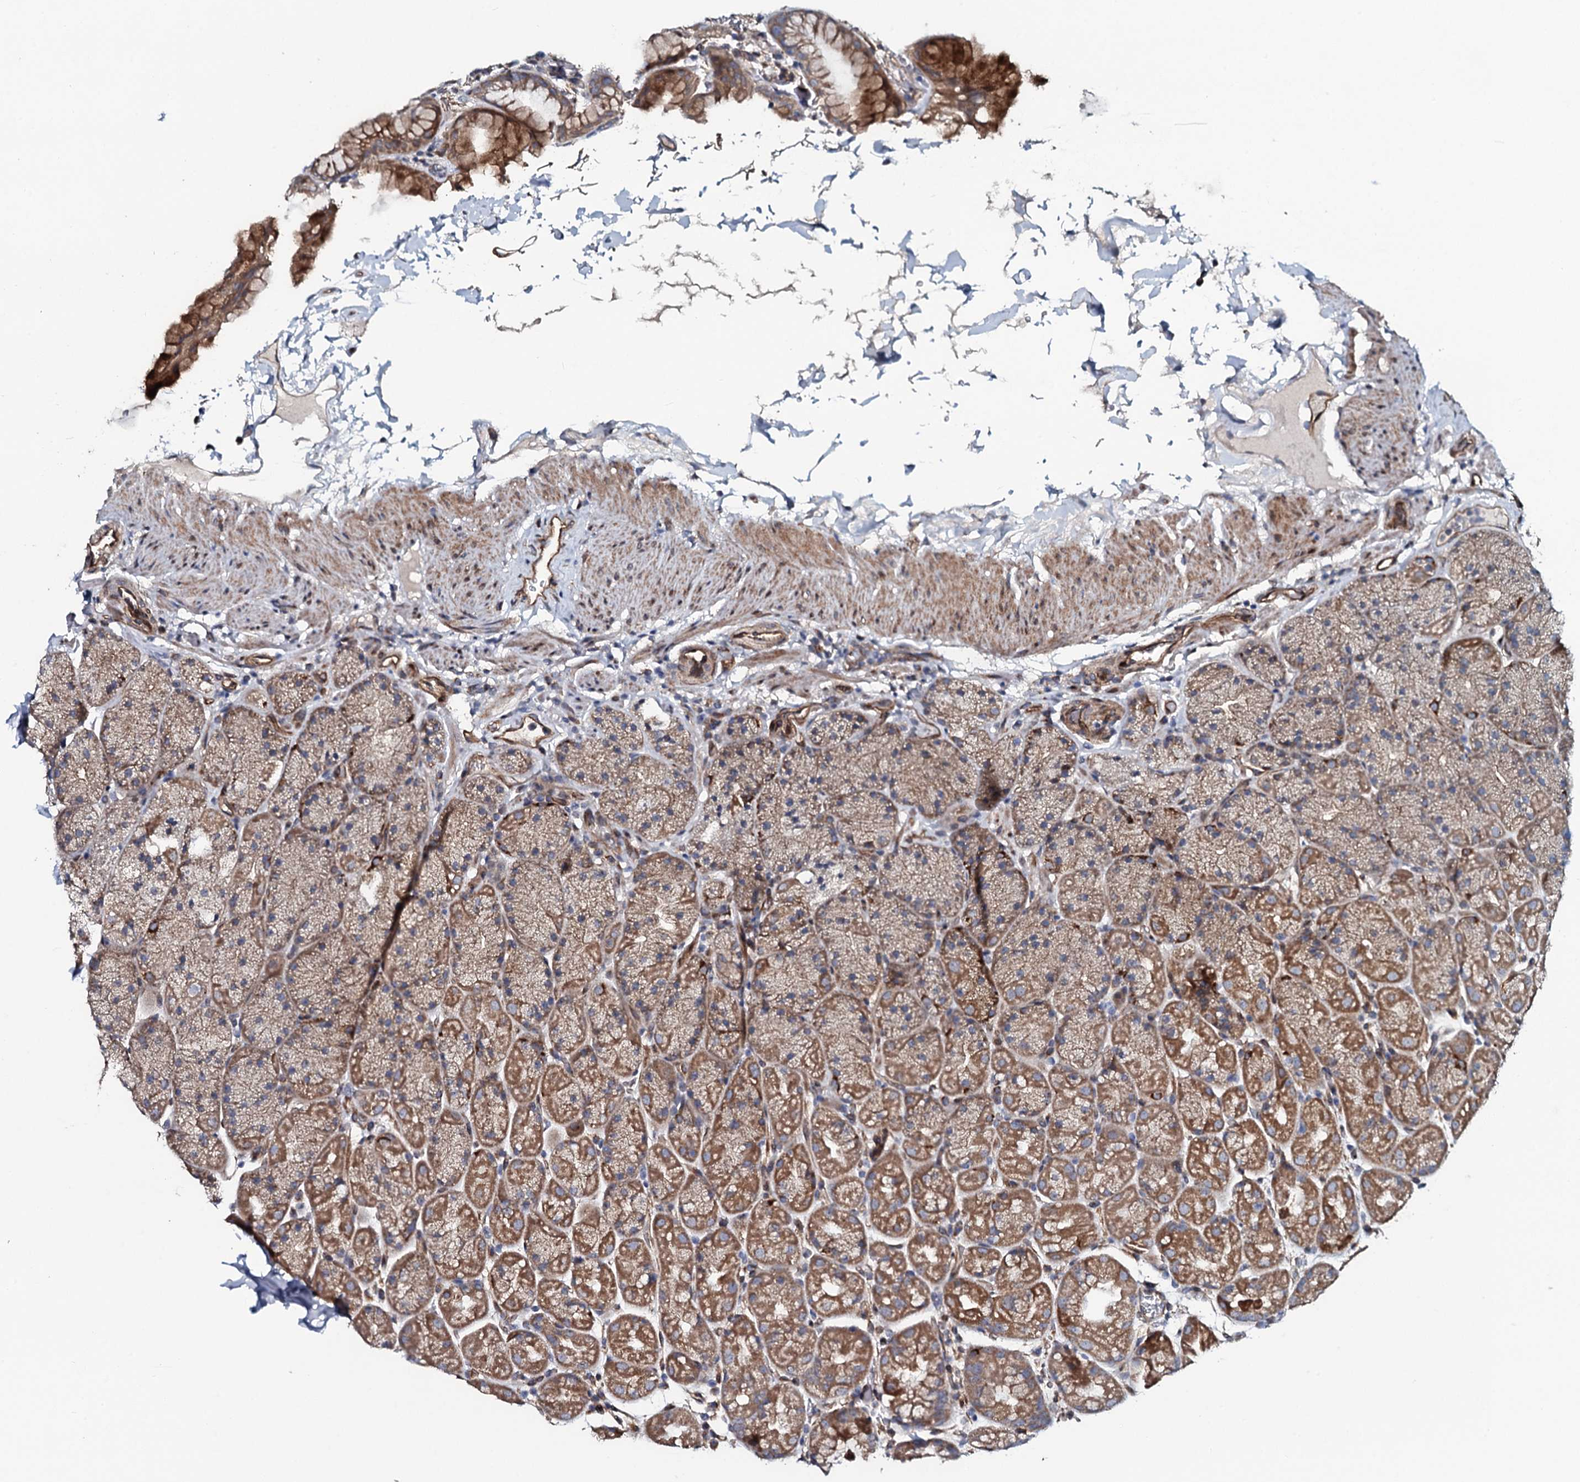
{"staining": {"intensity": "moderate", "quantity": ">75%", "location": "cytoplasmic/membranous"}, "tissue": "stomach", "cell_type": "Glandular cells", "image_type": "normal", "snomed": [{"axis": "morphology", "description": "Normal tissue, NOS"}, {"axis": "topography", "description": "Stomach, upper"}, {"axis": "topography", "description": "Stomach, lower"}], "caption": "IHC of benign stomach shows medium levels of moderate cytoplasmic/membranous positivity in about >75% of glandular cells. (Stains: DAB (3,3'-diaminobenzidine) in brown, nuclei in blue, Microscopy: brightfield microscopy at high magnification).", "gene": "KCTD4", "patient": {"sex": "male", "age": 67}}